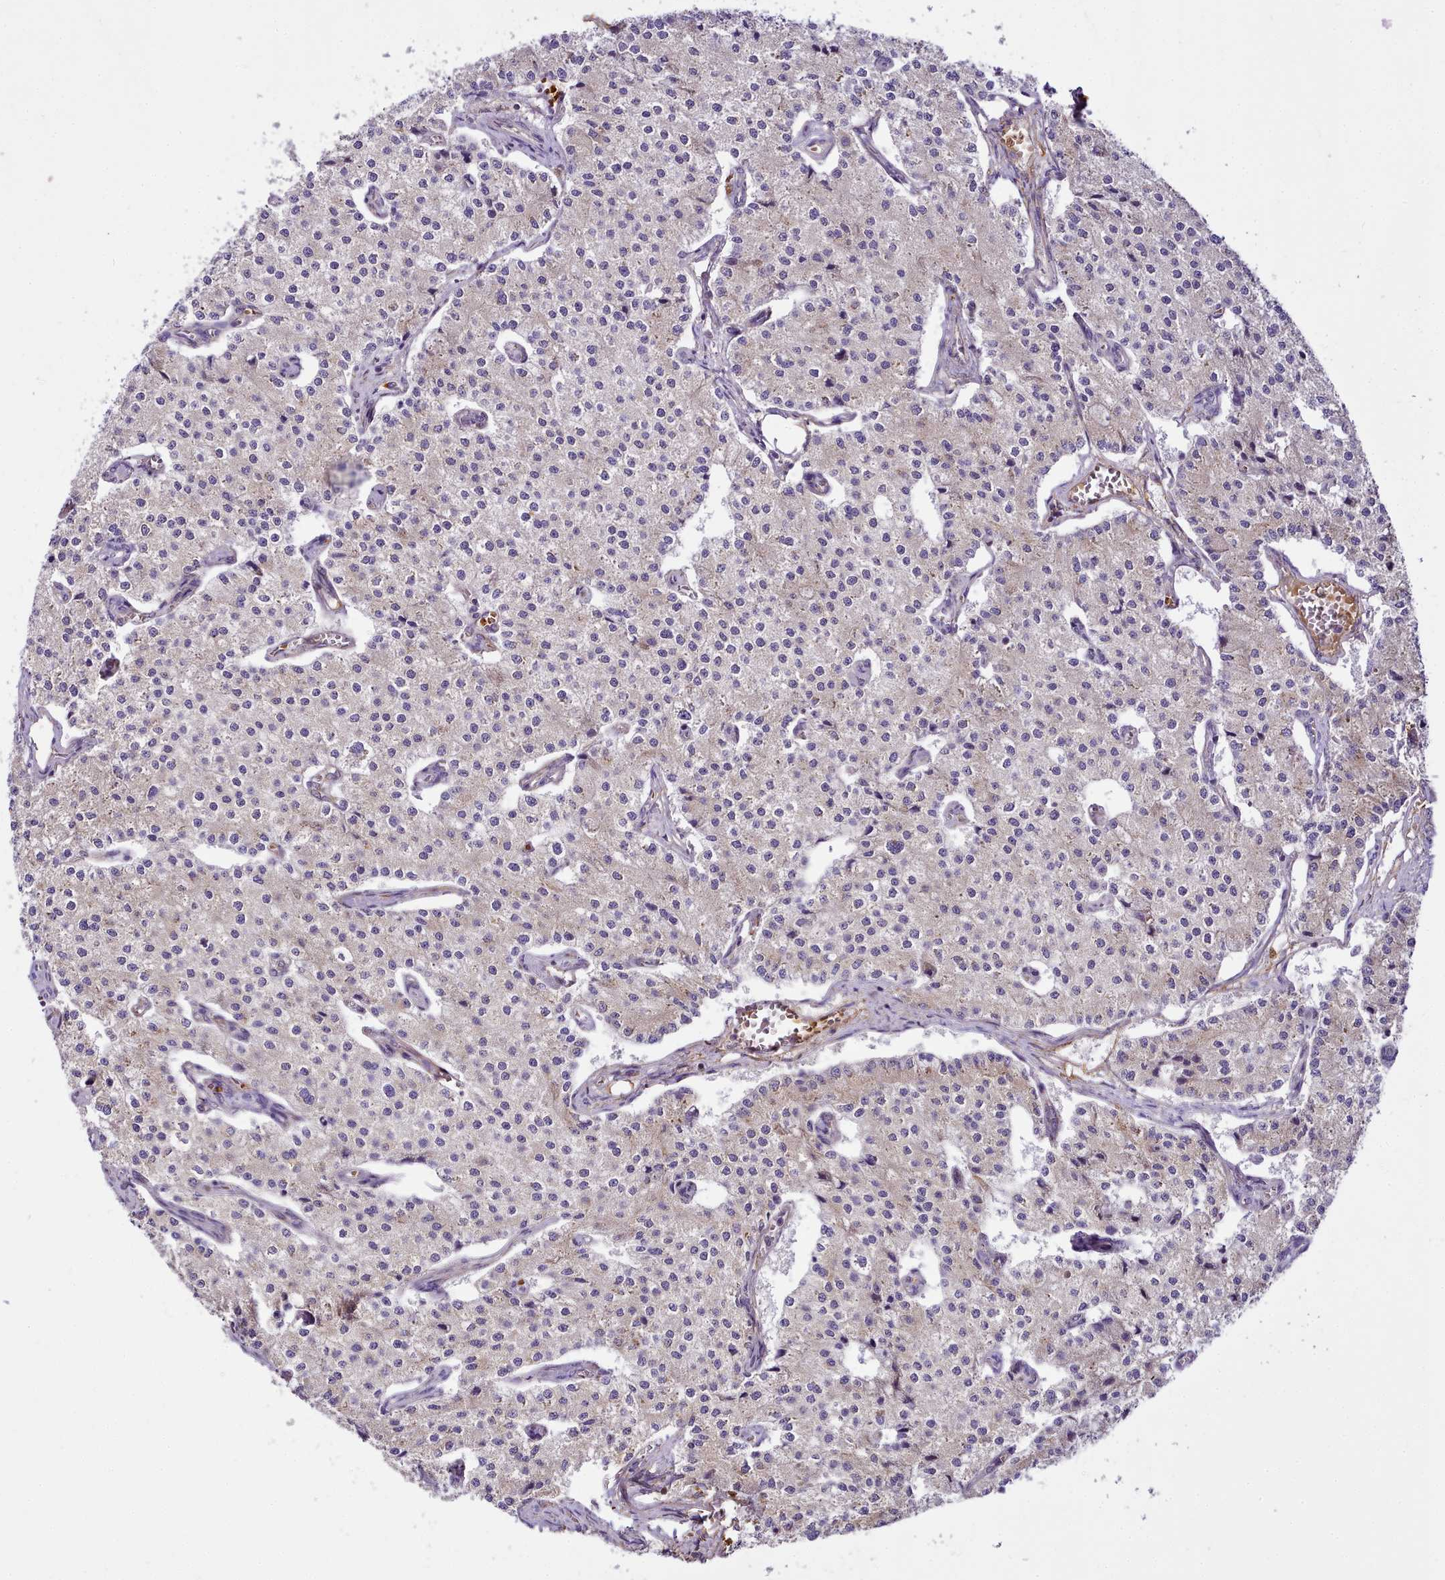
{"staining": {"intensity": "moderate", "quantity": "<25%", "location": "cytoplasmic/membranous"}, "tissue": "carcinoid", "cell_type": "Tumor cells", "image_type": "cancer", "snomed": [{"axis": "morphology", "description": "Carcinoid, malignant, NOS"}, {"axis": "topography", "description": "Colon"}], "caption": "Carcinoid (malignant) was stained to show a protein in brown. There is low levels of moderate cytoplasmic/membranous staining in about <25% of tumor cells.", "gene": "NBPF1", "patient": {"sex": "female", "age": 52}}